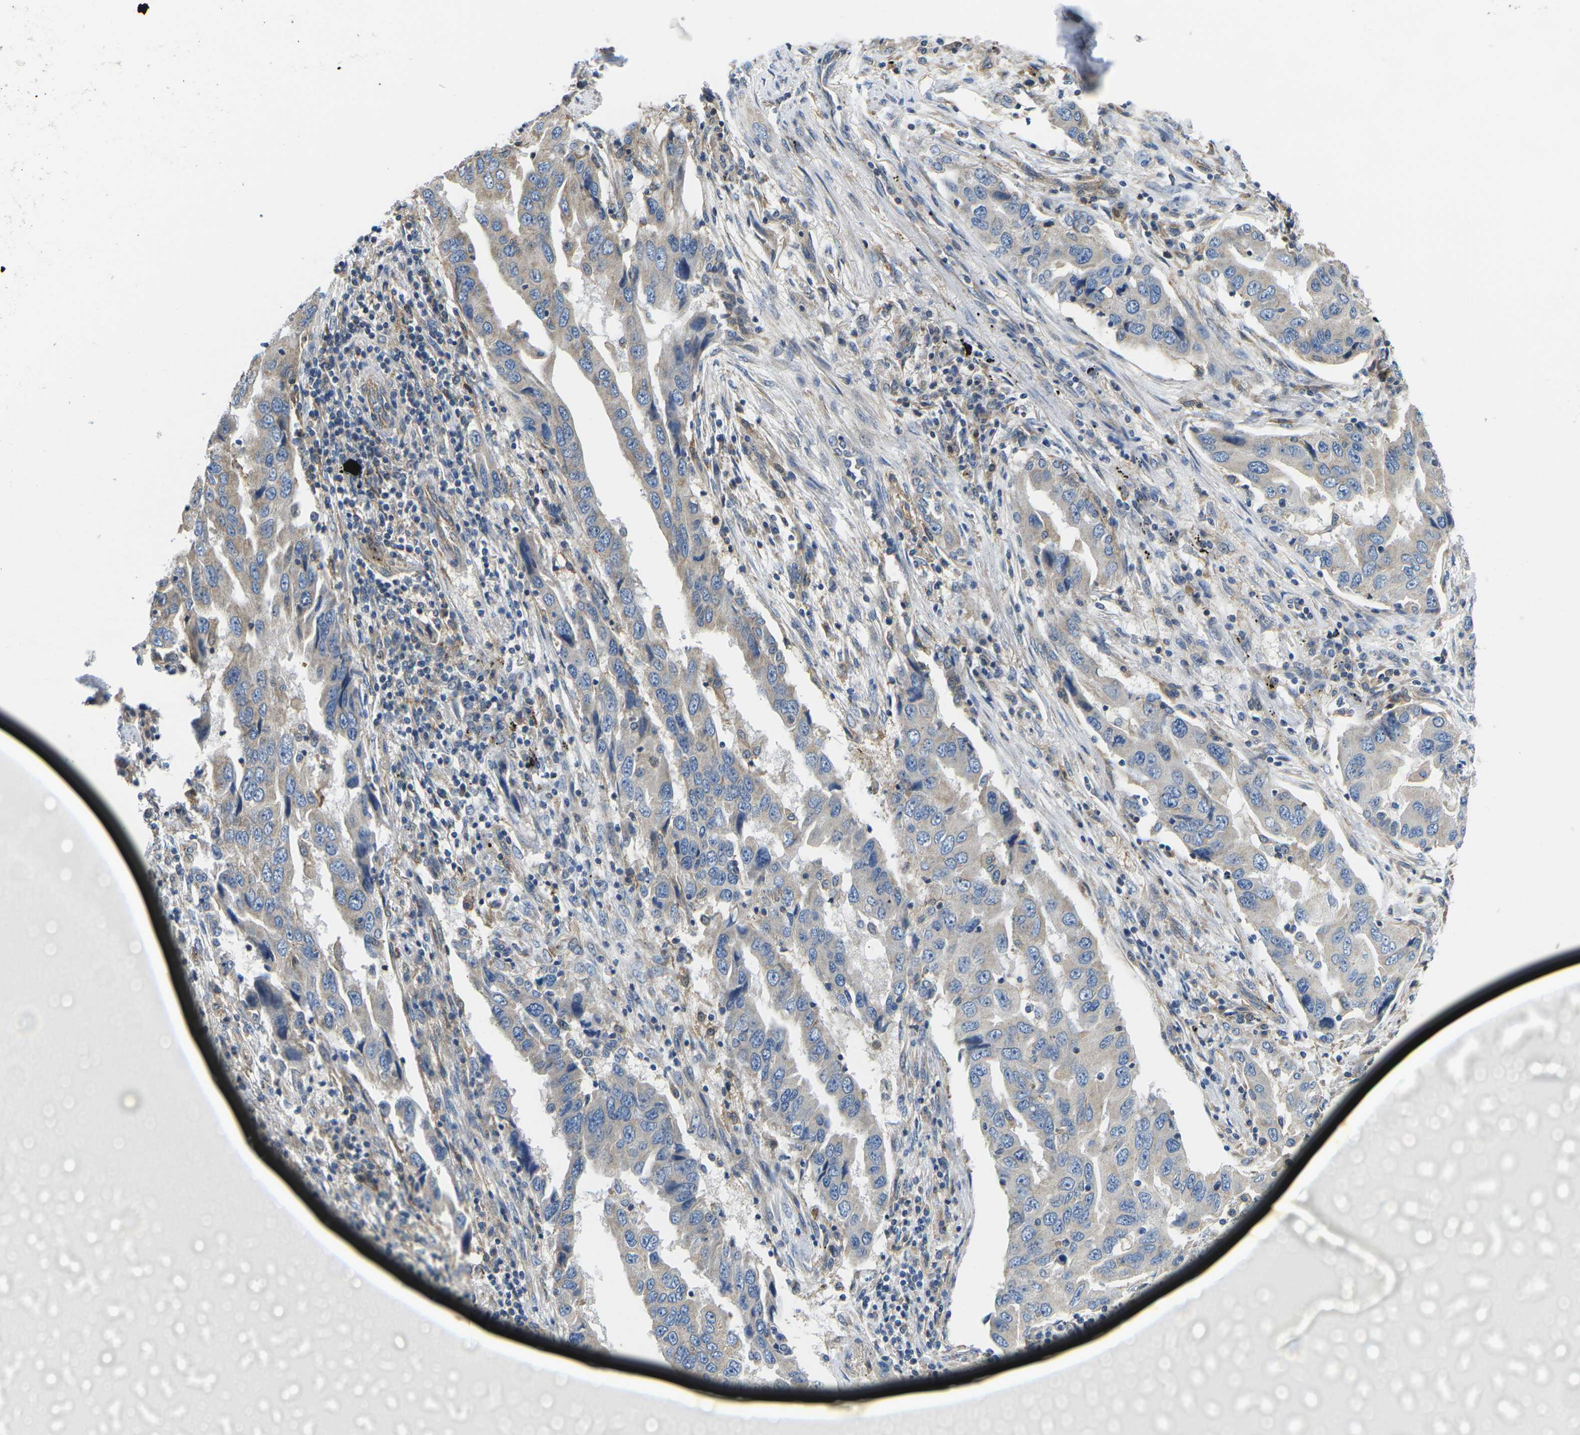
{"staining": {"intensity": "weak", "quantity": ">75%", "location": "cytoplasmic/membranous"}, "tissue": "lung cancer", "cell_type": "Tumor cells", "image_type": "cancer", "snomed": [{"axis": "morphology", "description": "Adenocarcinoma, NOS"}, {"axis": "topography", "description": "Lung"}], "caption": "IHC of lung cancer (adenocarcinoma) shows low levels of weak cytoplasmic/membranous staining in approximately >75% of tumor cells.", "gene": "TMEFF2", "patient": {"sex": "female", "age": 65}}